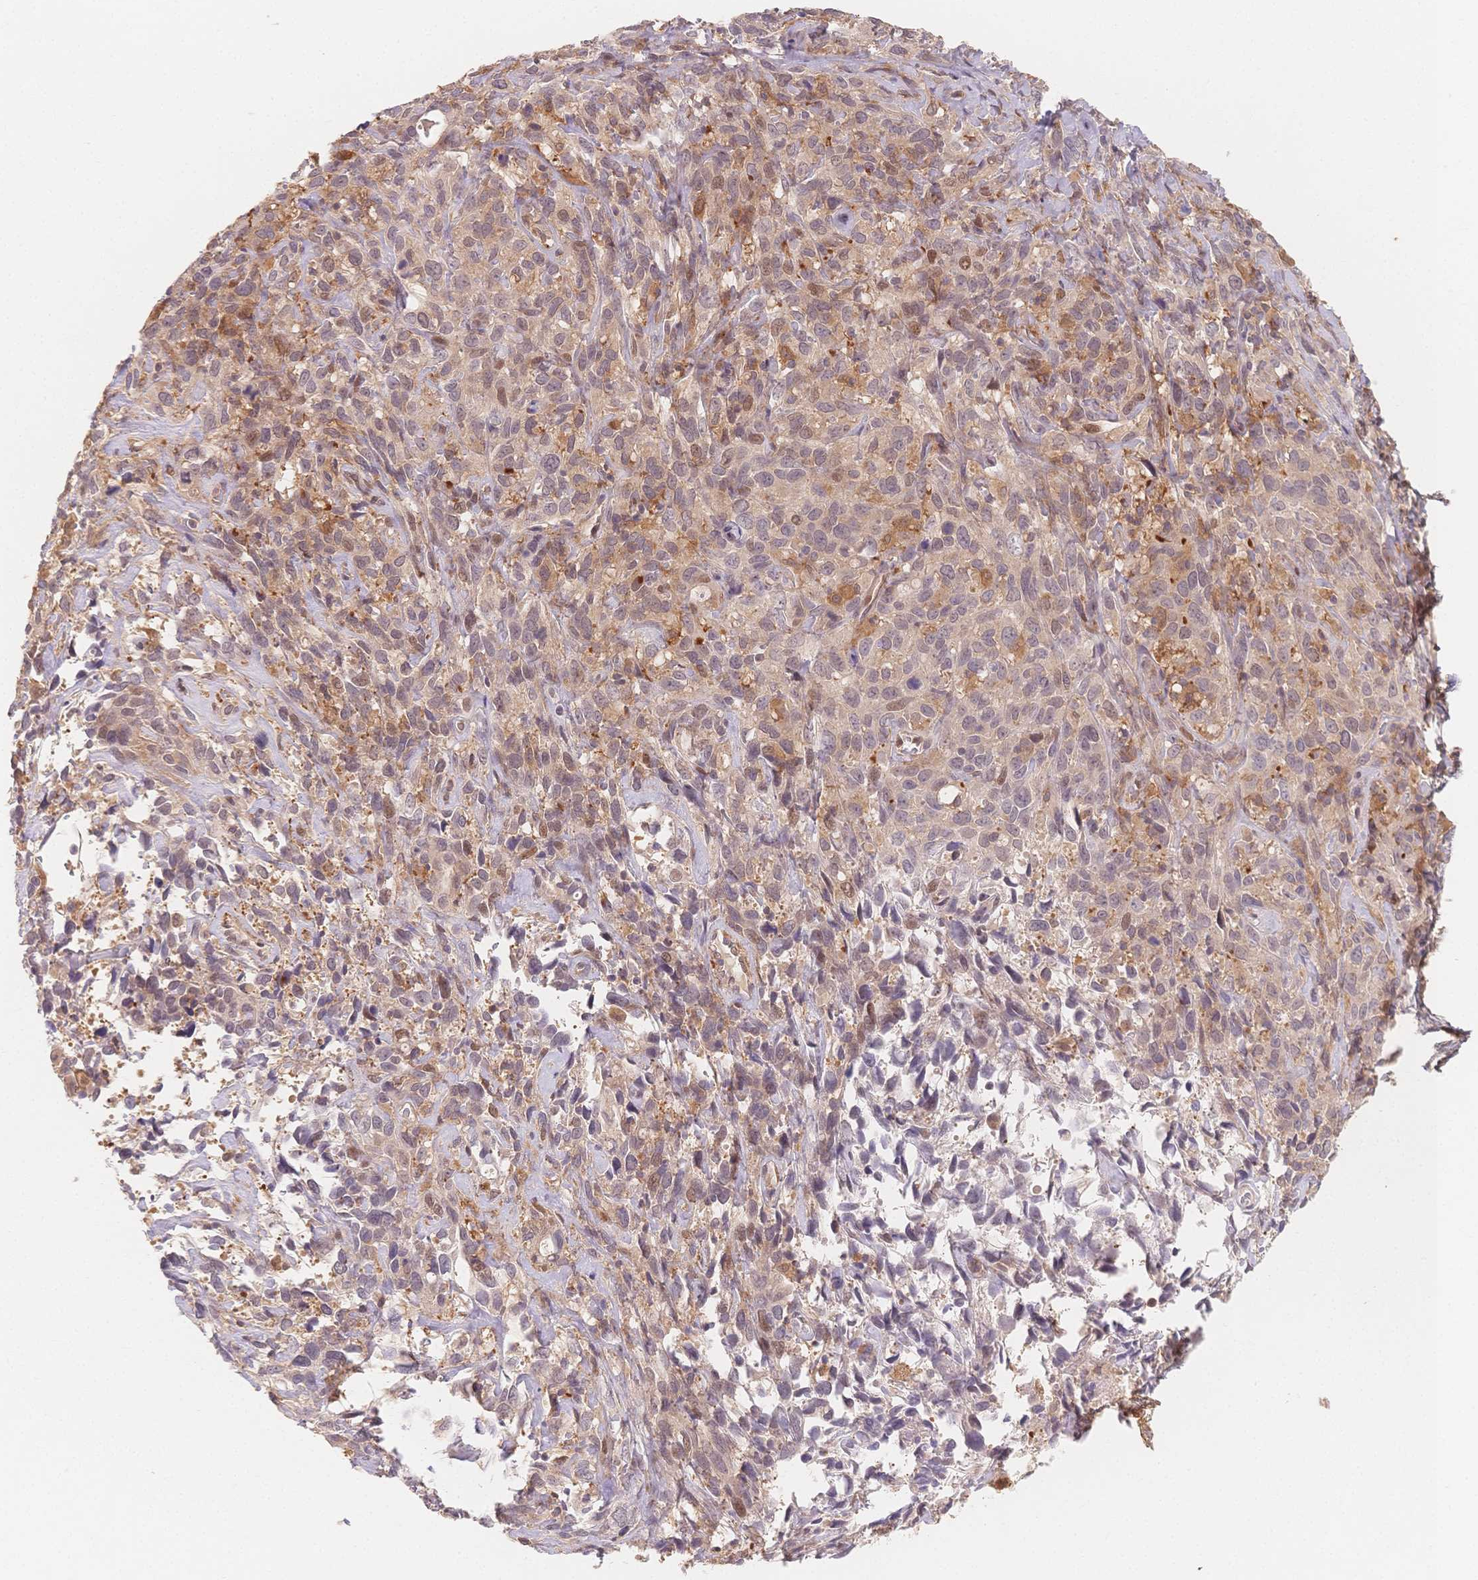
{"staining": {"intensity": "weak", "quantity": "<25%", "location": "cytoplasmic/membranous"}, "tissue": "cervical cancer", "cell_type": "Tumor cells", "image_type": "cancer", "snomed": [{"axis": "morphology", "description": "Normal tissue, NOS"}, {"axis": "morphology", "description": "Squamous cell carcinoma, NOS"}, {"axis": "topography", "description": "Cervix"}], "caption": "Immunohistochemical staining of human cervical cancer exhibits no significant staining in tumor cells. (DAB immunohistochemistry (IHC) with hematoxylin counter stain).", "gene": "C12orf75", "patient": {"sex": "female", "age": 51}}